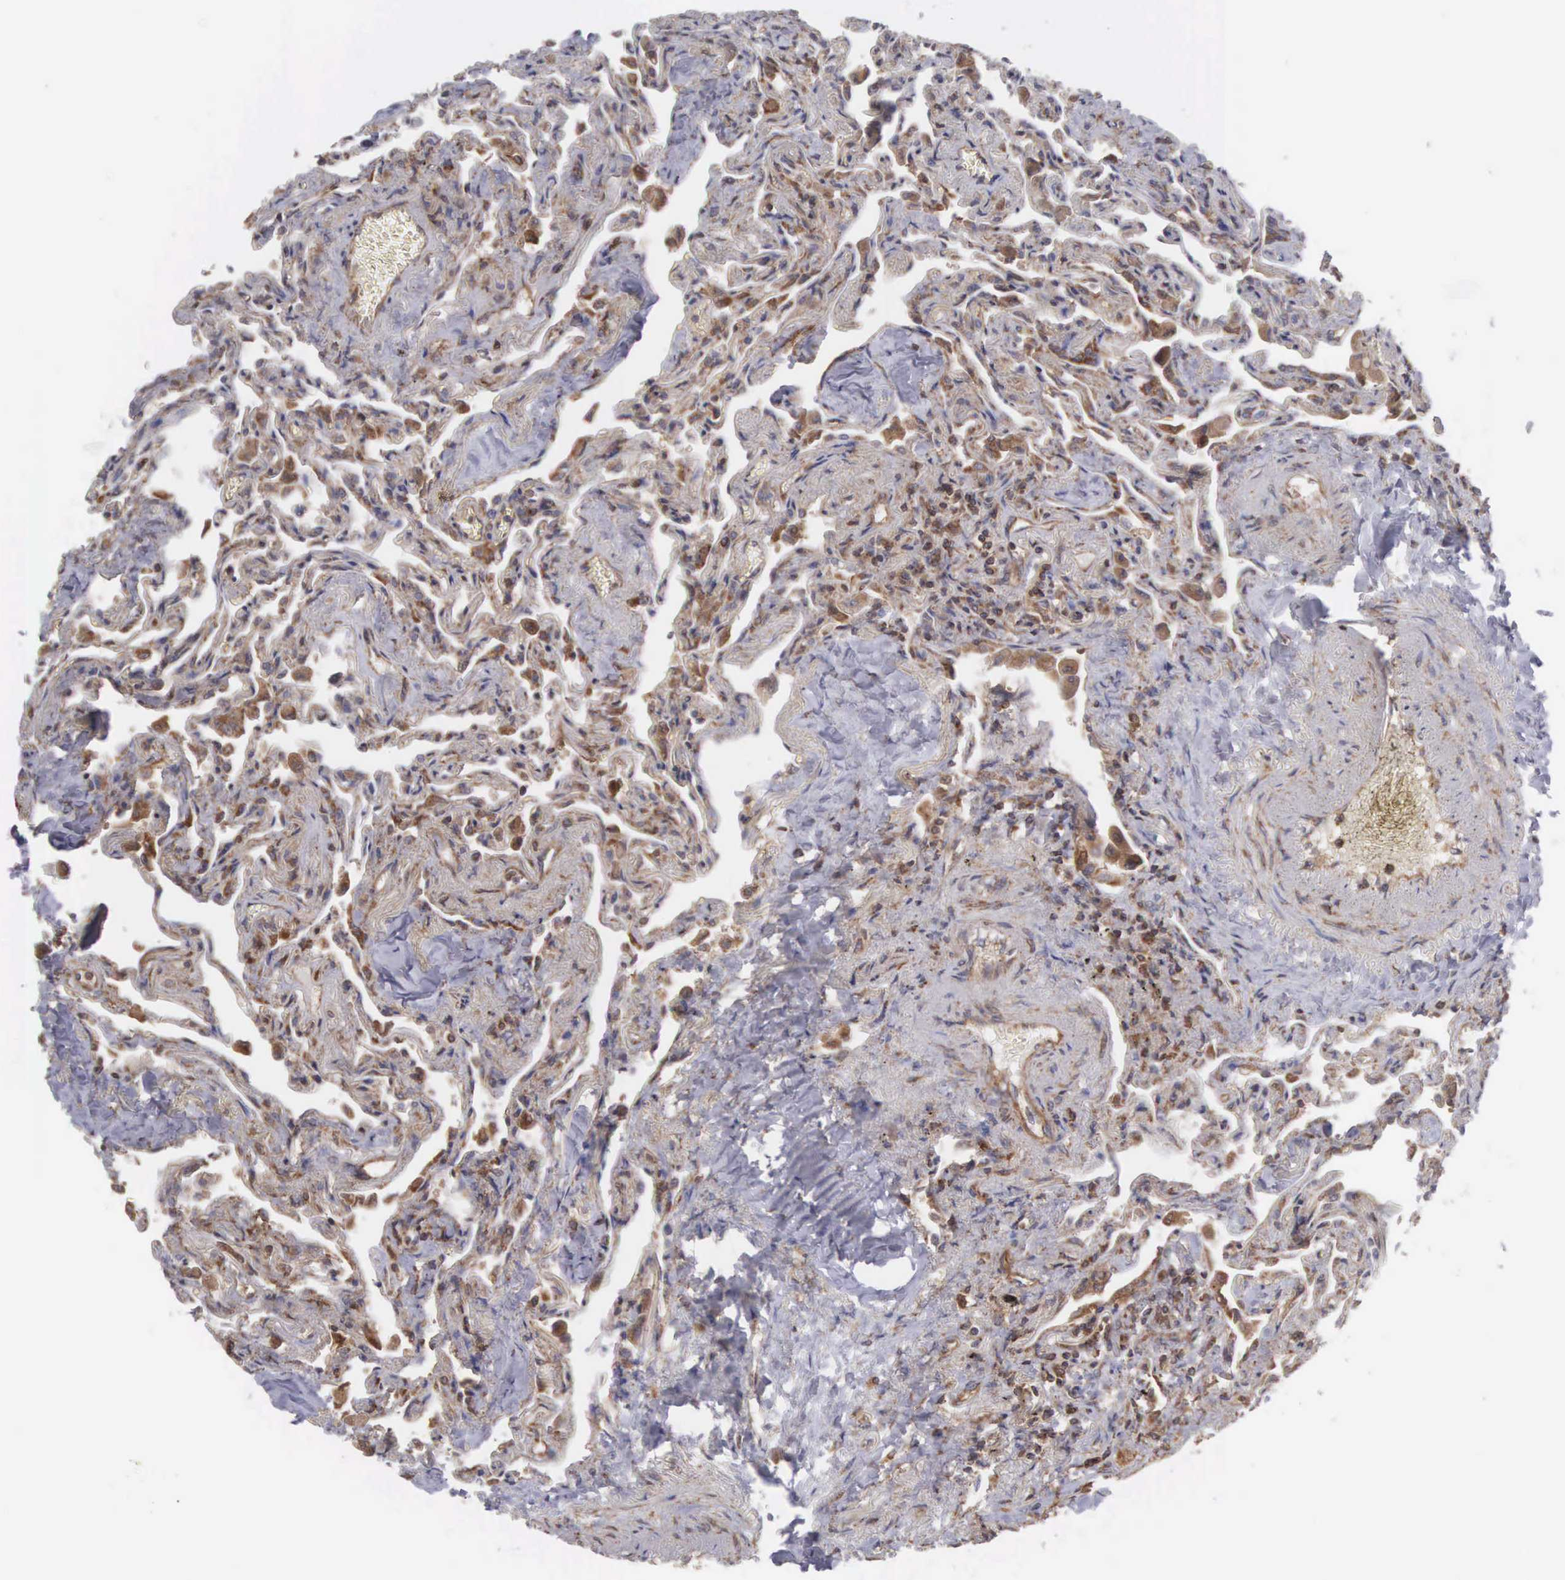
{"staining": {"intensity": "moderate", "quantity": "25%-75%", "location": "cytoplasmic/membranous,nuclear"}, "tissue": "lung", "cell_type": "Alveolar cells", "image_type": "normal", "snomed": [{"axis": "morphology", "description": "Normal tissue, NOS"}, {"axis": "topography", "description": "Lung"}], "caption": "Immunohistochemistry of benign human lung demonstrates medium levels of moderate cytoplasmic/membranous,nuclear staining in approximately 25%-75% of alveolar cells.", "gene": "DHRS1", "patient": {"sex": "male", "age": 73}}